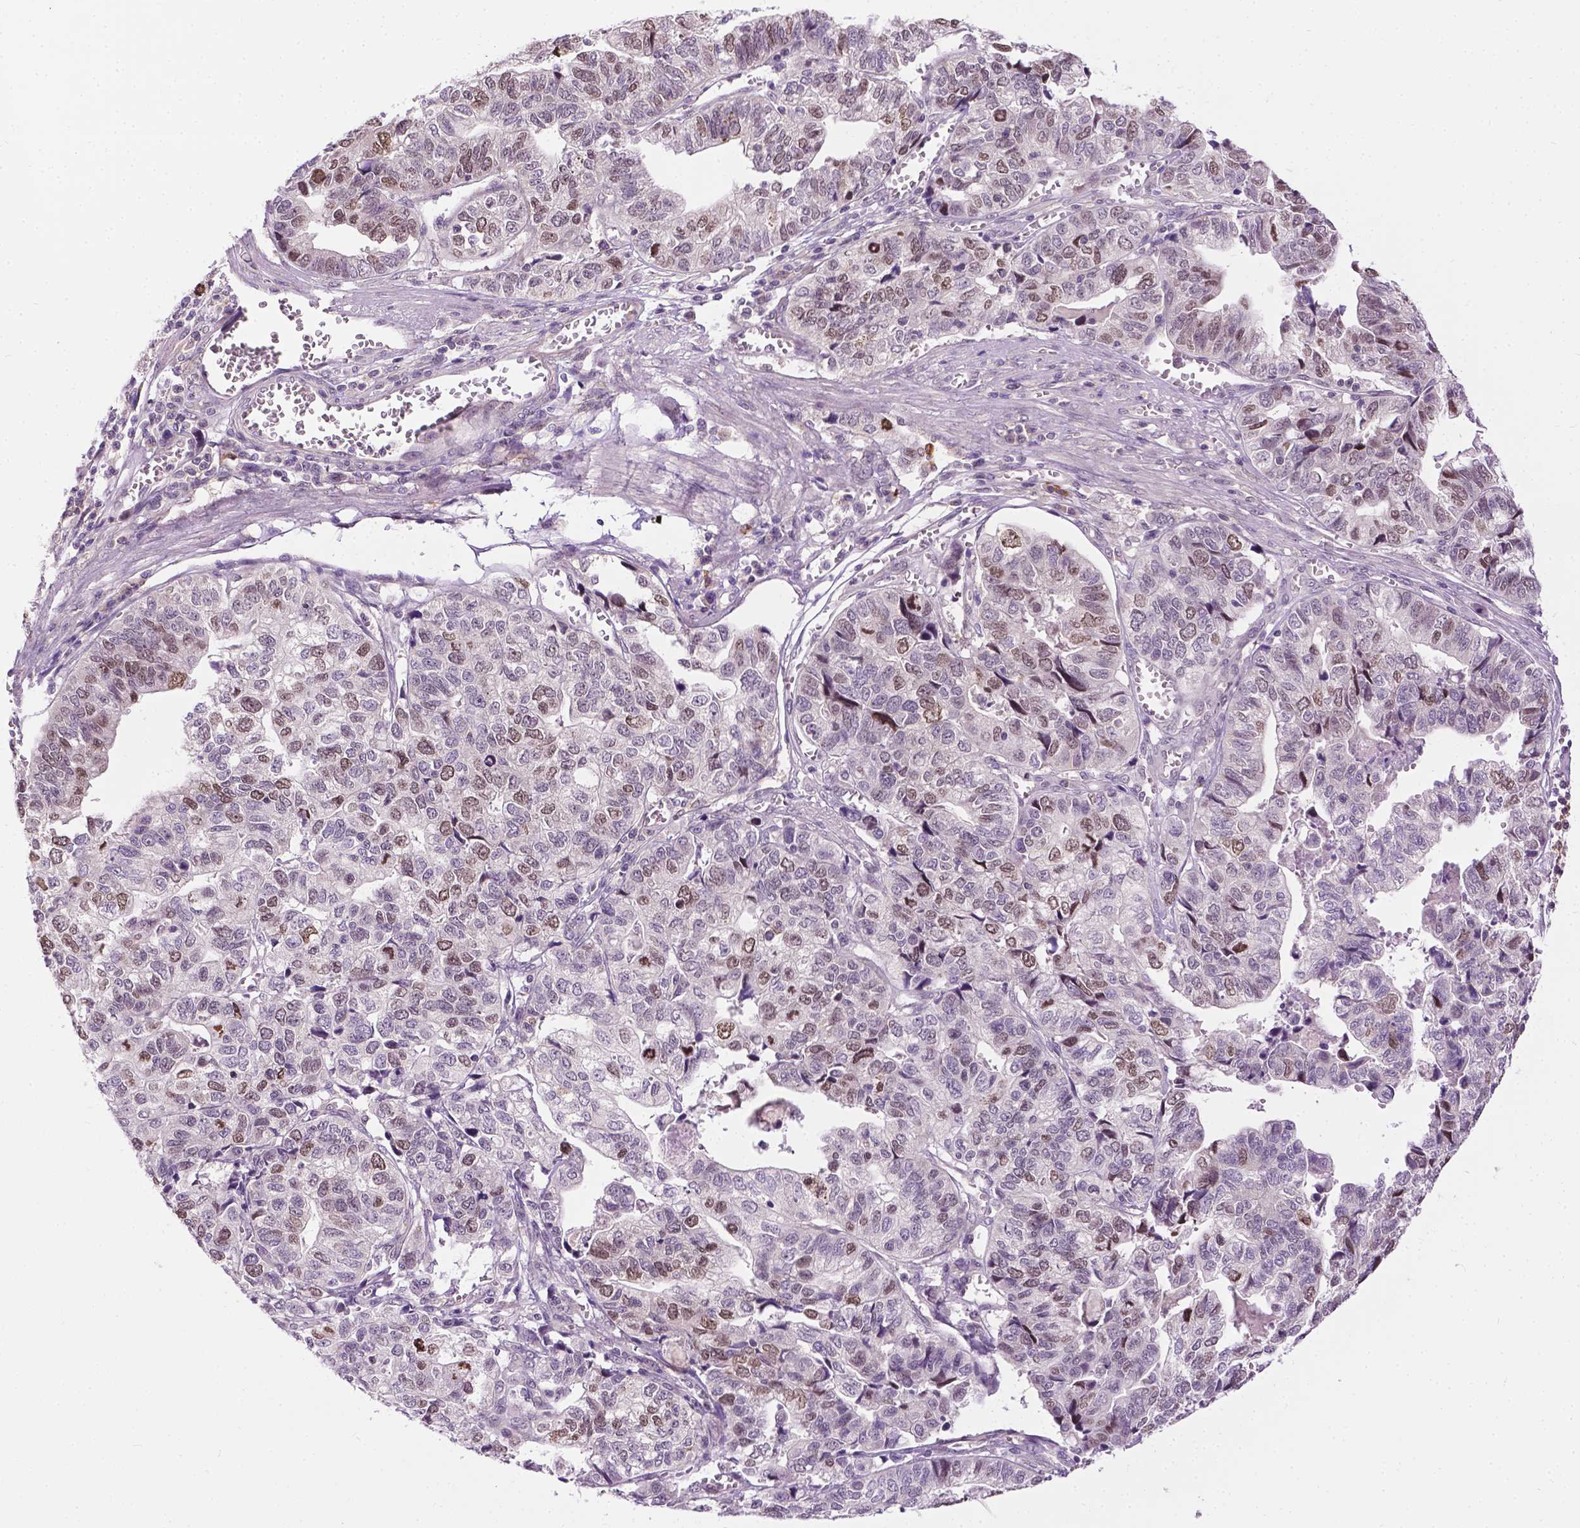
{"staining": {"intensity": "moderate", "quantity": "25%-75%", "location": "nuclear"}, "tissue": "stomach cancer", "cell_type": "Tumor cells", "image_type": "cancer", "snomed": [{"axis": "morphology", "description": "Adenocarcinoma, NOS"}, {"axis": "topography", "description": "Stomach, upper"}], "caption": "Immunohistochemical staining of stomach cancer (adenocarcinoma) shows medium levels of moderate nuclear expression in about 25%-75% of tumor cells.", "gene": "DENND4A", "patient": {"sex": "female", "age": 67}}